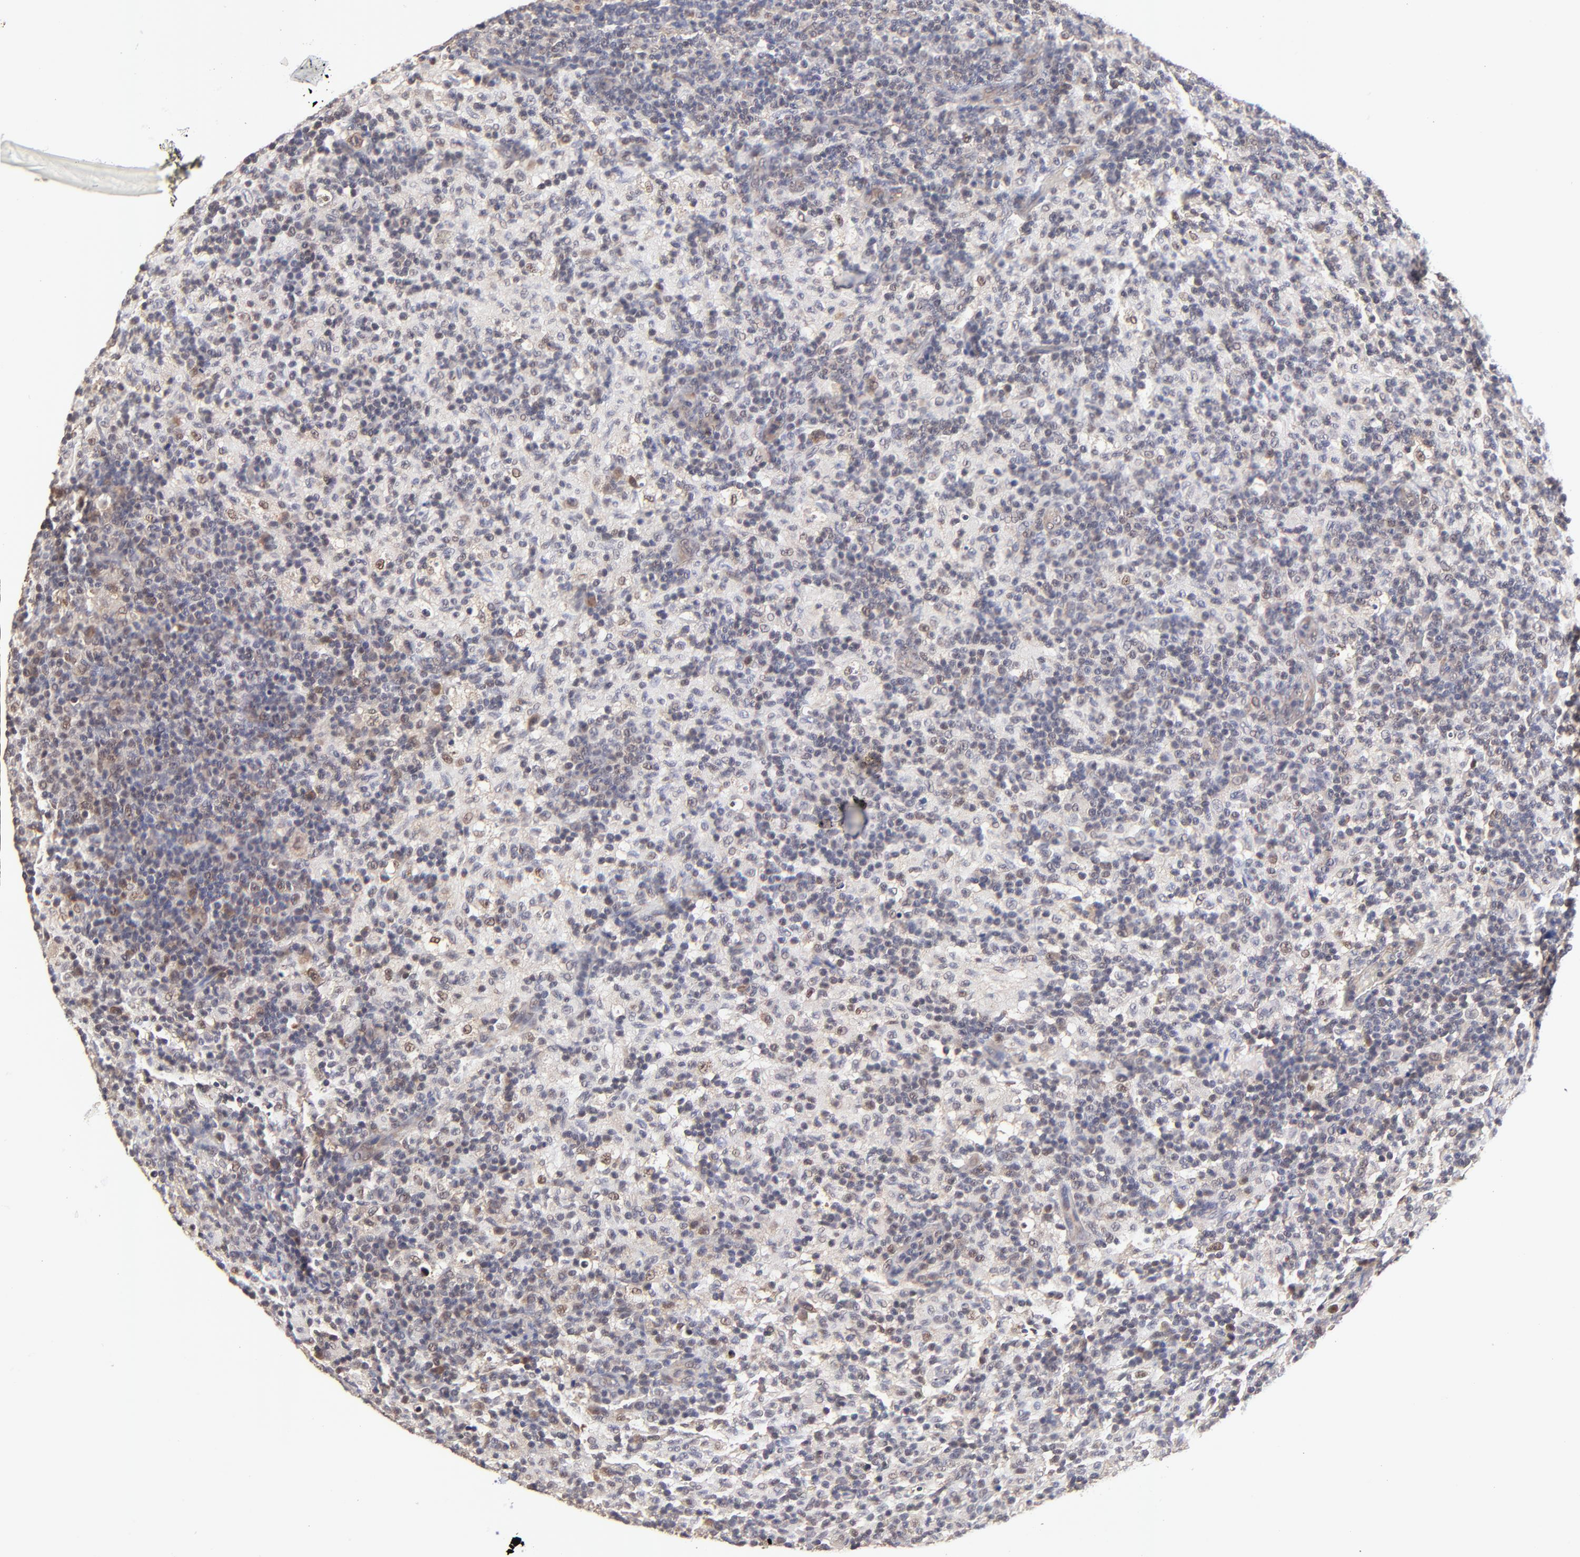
{"staining": {"intensity": "weak", "quantity": "<25%", "location": "nuclear"}, "tissue": "lymph node", "cell_type": "Germinal center cells", "image_type": "normal", "snomed": [{"axis": "morphology", "description": "Normal tissue, NOS"}, {"axis": "morphology", "description": "Inflammation, NOS"}, {"axis": "topography", "description": "Lymph node"}], "caption": "This photomicrograph is of normal lymph node stained with immunohistochemistry to label a protein in brown with the nuclei are counter-stained blue. There is no positivity in germinal center cells. The staining is performed using DAB (3,3'-diaminobenzidine) brown chromogen with nuclei counter-stained in using hematoxylin.", "gene": "PSMC4", "patient": {"sex": "male", "age": 55}}